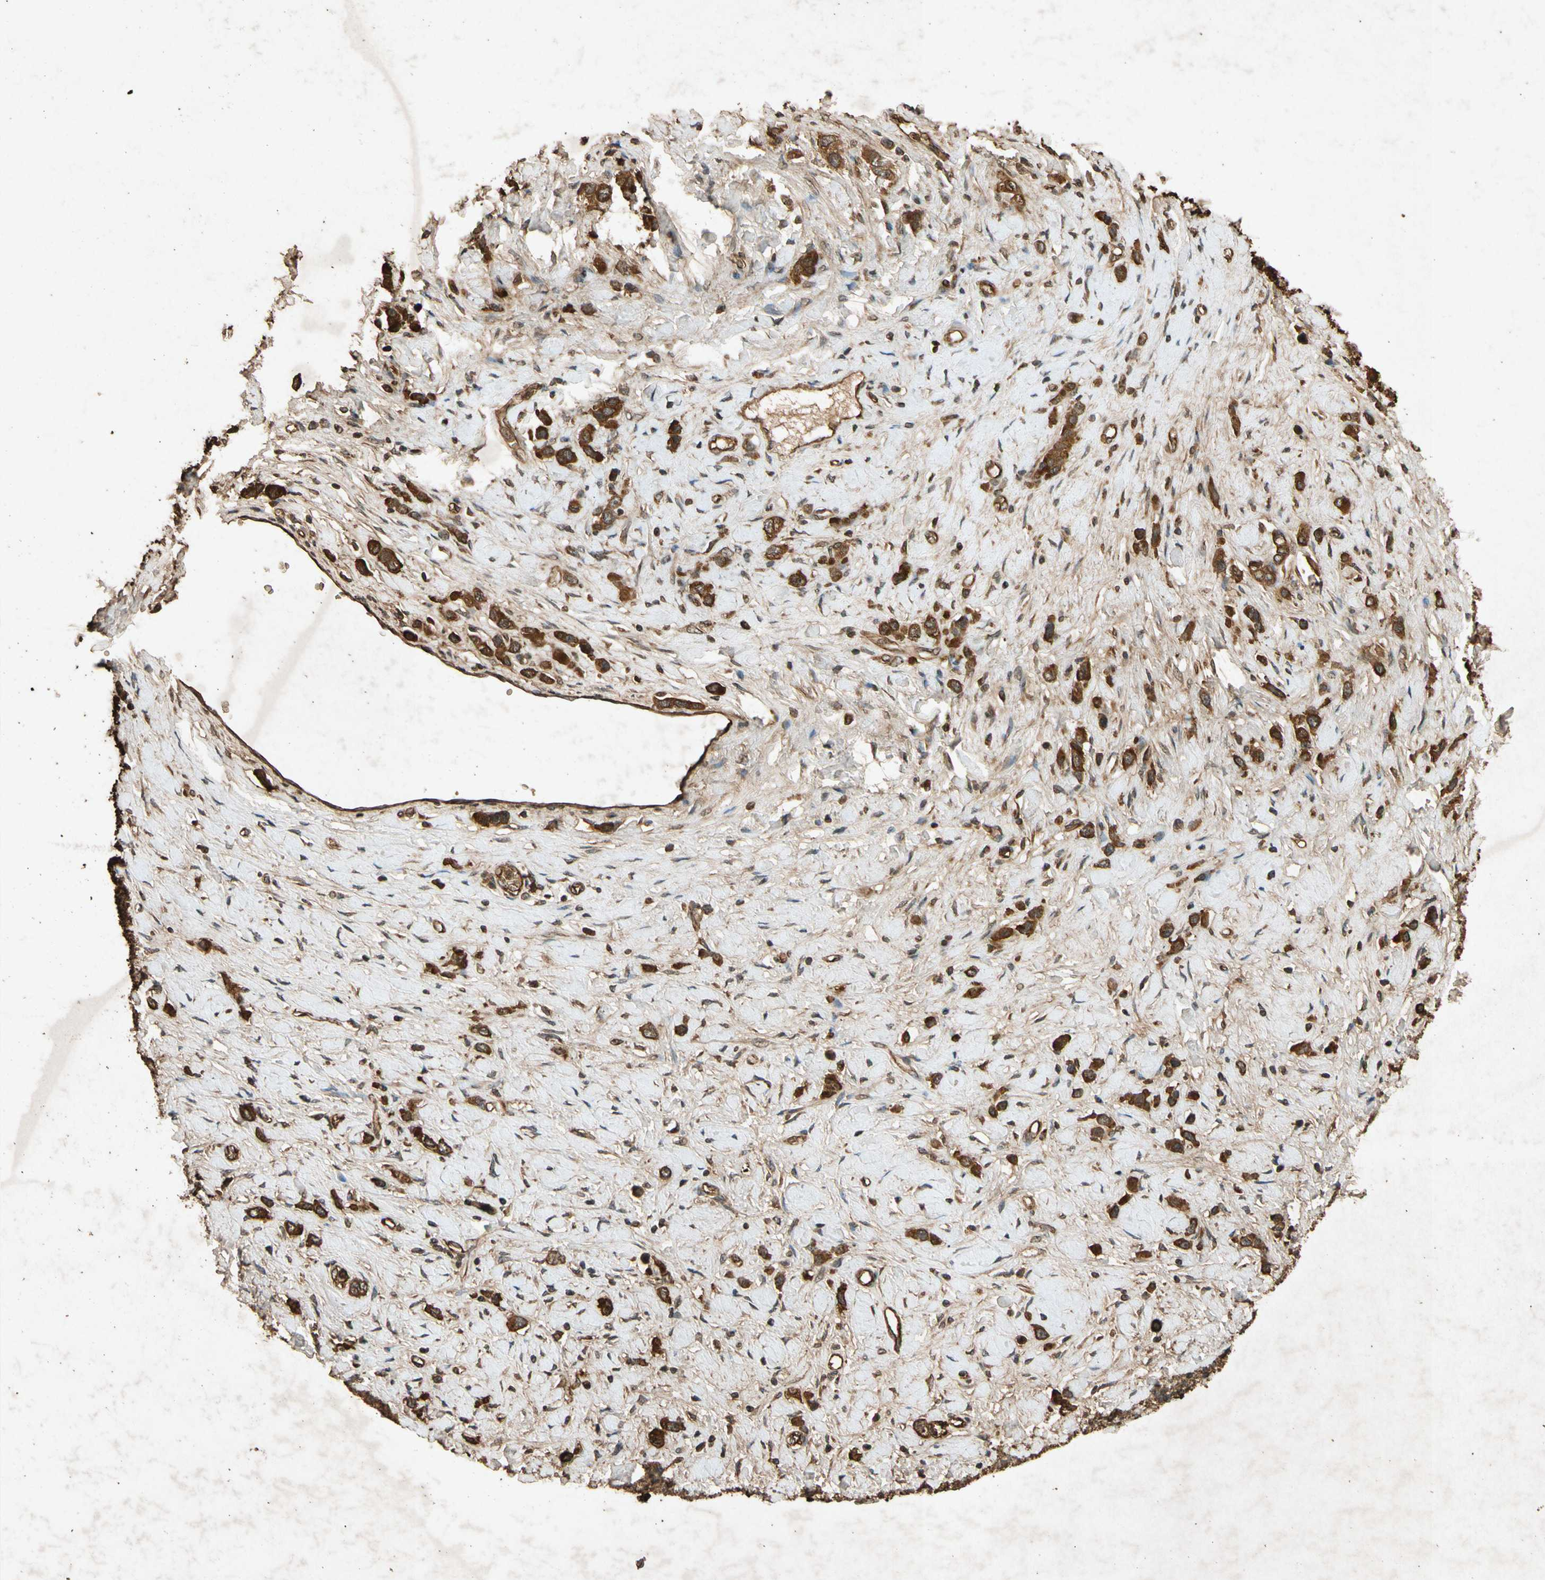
{"staining": {"intensity": "strong", "quantity": ">75%", "location": "cytoplasmic/membranous"}, "tissue": "stomach cancer", "cell_type": "Tumor cells", "image_type": "cancer", "snomed": [{"axis": "morphology", "description": "Normal tissue, NOS"}, {"axis": "morphology", "description": "Adenocarcinoma, NOS"}, {"axis": "topography", "description": "Stomach, upper"}, {"axis": "topography", "description": "Stomach"}], "caption": "Stomach cancer stained with a protein marker demonstrates strong staining in tumor cells.", "gene": "TXN2", "patient": {"sex": "female", "age": 65}}